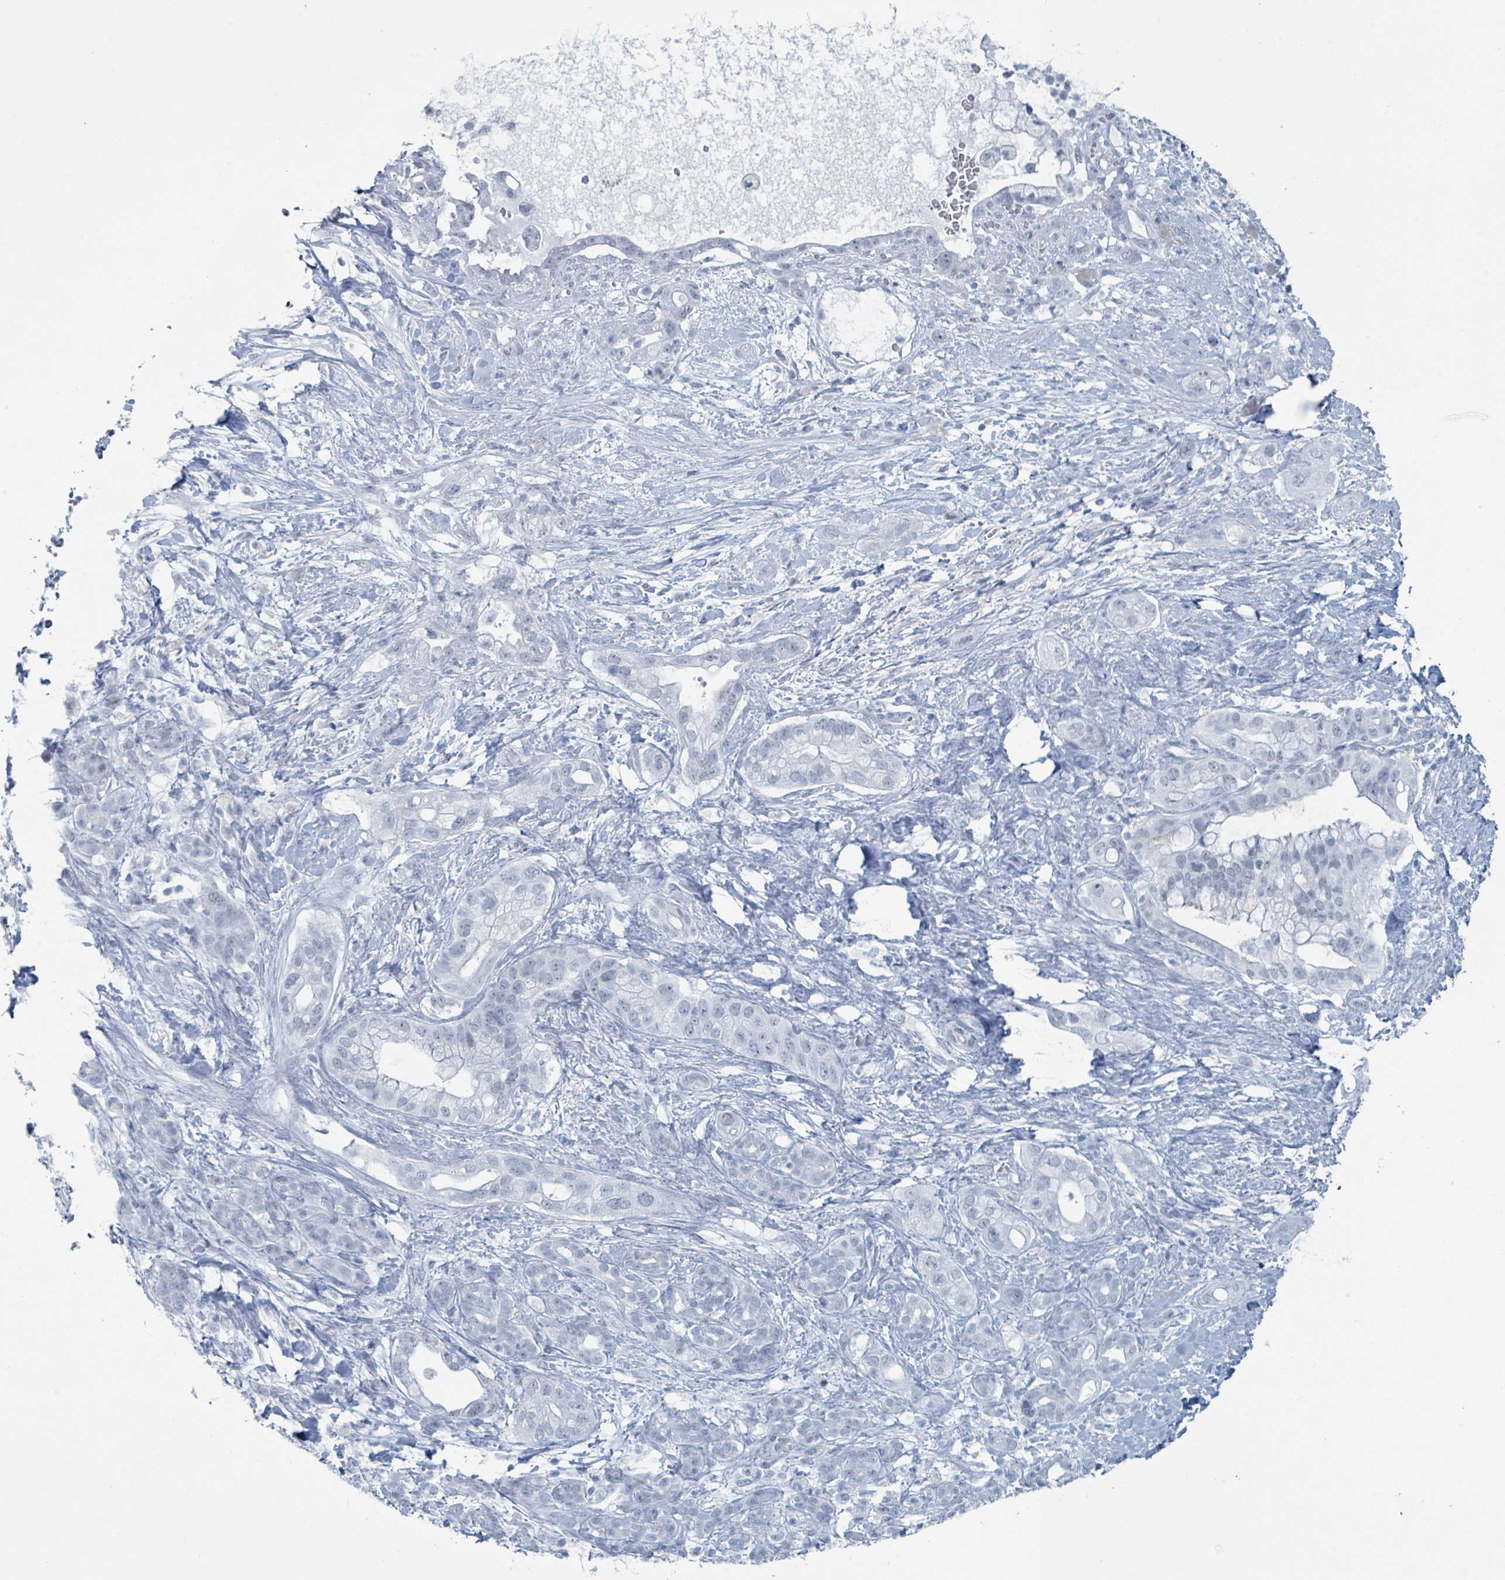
{"staining": {"intensity": "negative", "quantity": "none", "location": "none"}, "tissue": "pancreatic cancer", "cell_type": "Tumor cells", "image_type": "cancer", "snomed": [{"axis": "morphology", "description": "Adenocarcinoma, NOS"}, {"axis": "topography", "description": "Pancreas"}], "caption": "High magnification brightfield microscopy of pancreatic adenocarcinoma stained with DAB (brown) and counterstained with hematoxylin (blue): tumor cells show no significant staining.", "gene": "GPR15LG", "patient": {"sex": "male", "age": 44}}